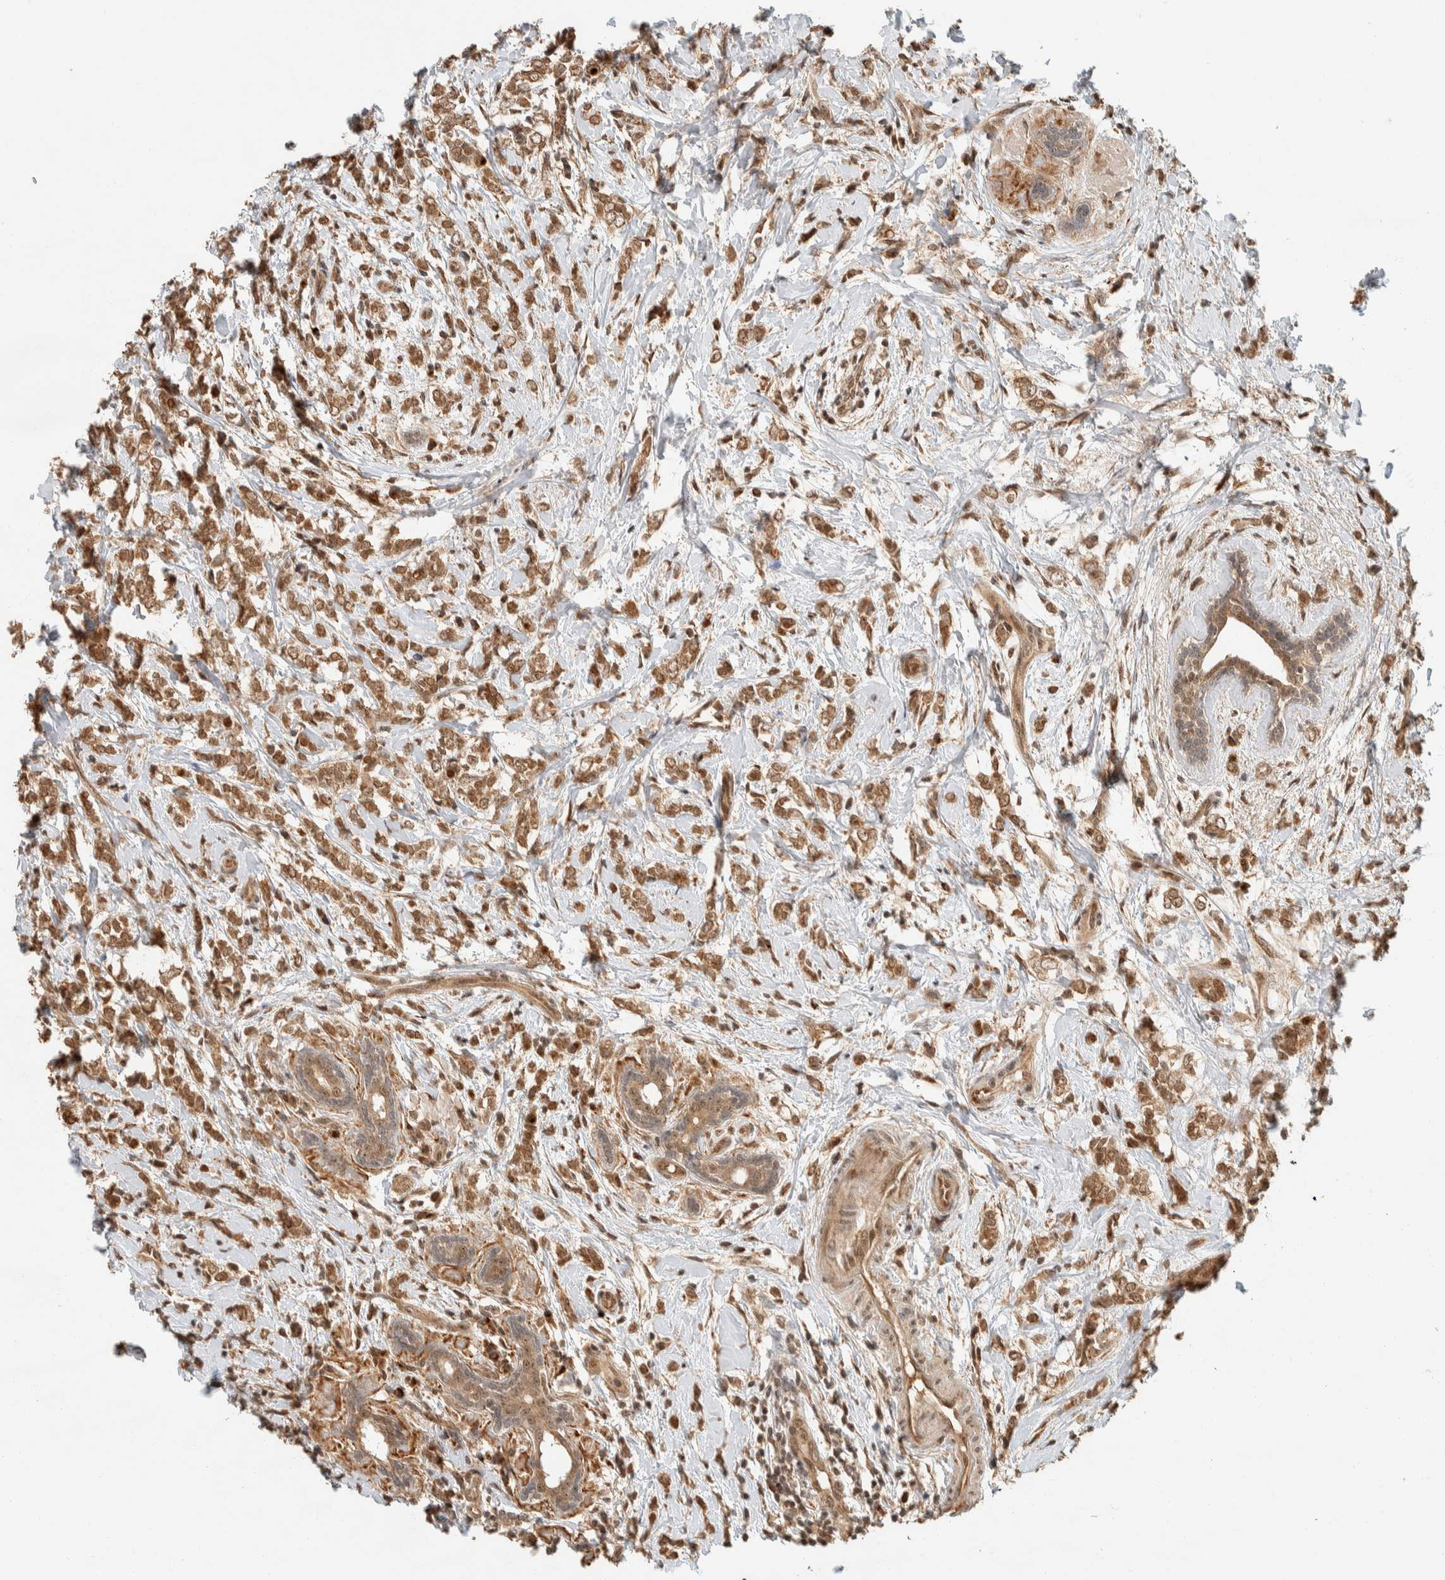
{"staining": {"intensity": "moderate", "quantity": ">75%", "location": "cytoplasmic/membranous,nuclear"}, "tissue": "breast cancer", "cell_type": "Tumor cells", "image_type": "cancer", "snomed": [{"axis": "morphology", "description": "Normal tissue, NOS"}, {"axis": "morphology", "description": "Lobular carcinoma"}, {"axis": "topography", "description": "Breast"}], "caption": "Tumor cells exhibit medium levels of moderate cytoplasmic/membranous and nuclear positivity in approximately >75% of cells in breast cancer (lobular carcinoma).", "gene": "ZBTB2", "patient": {"sex": "female", "age": 47}}